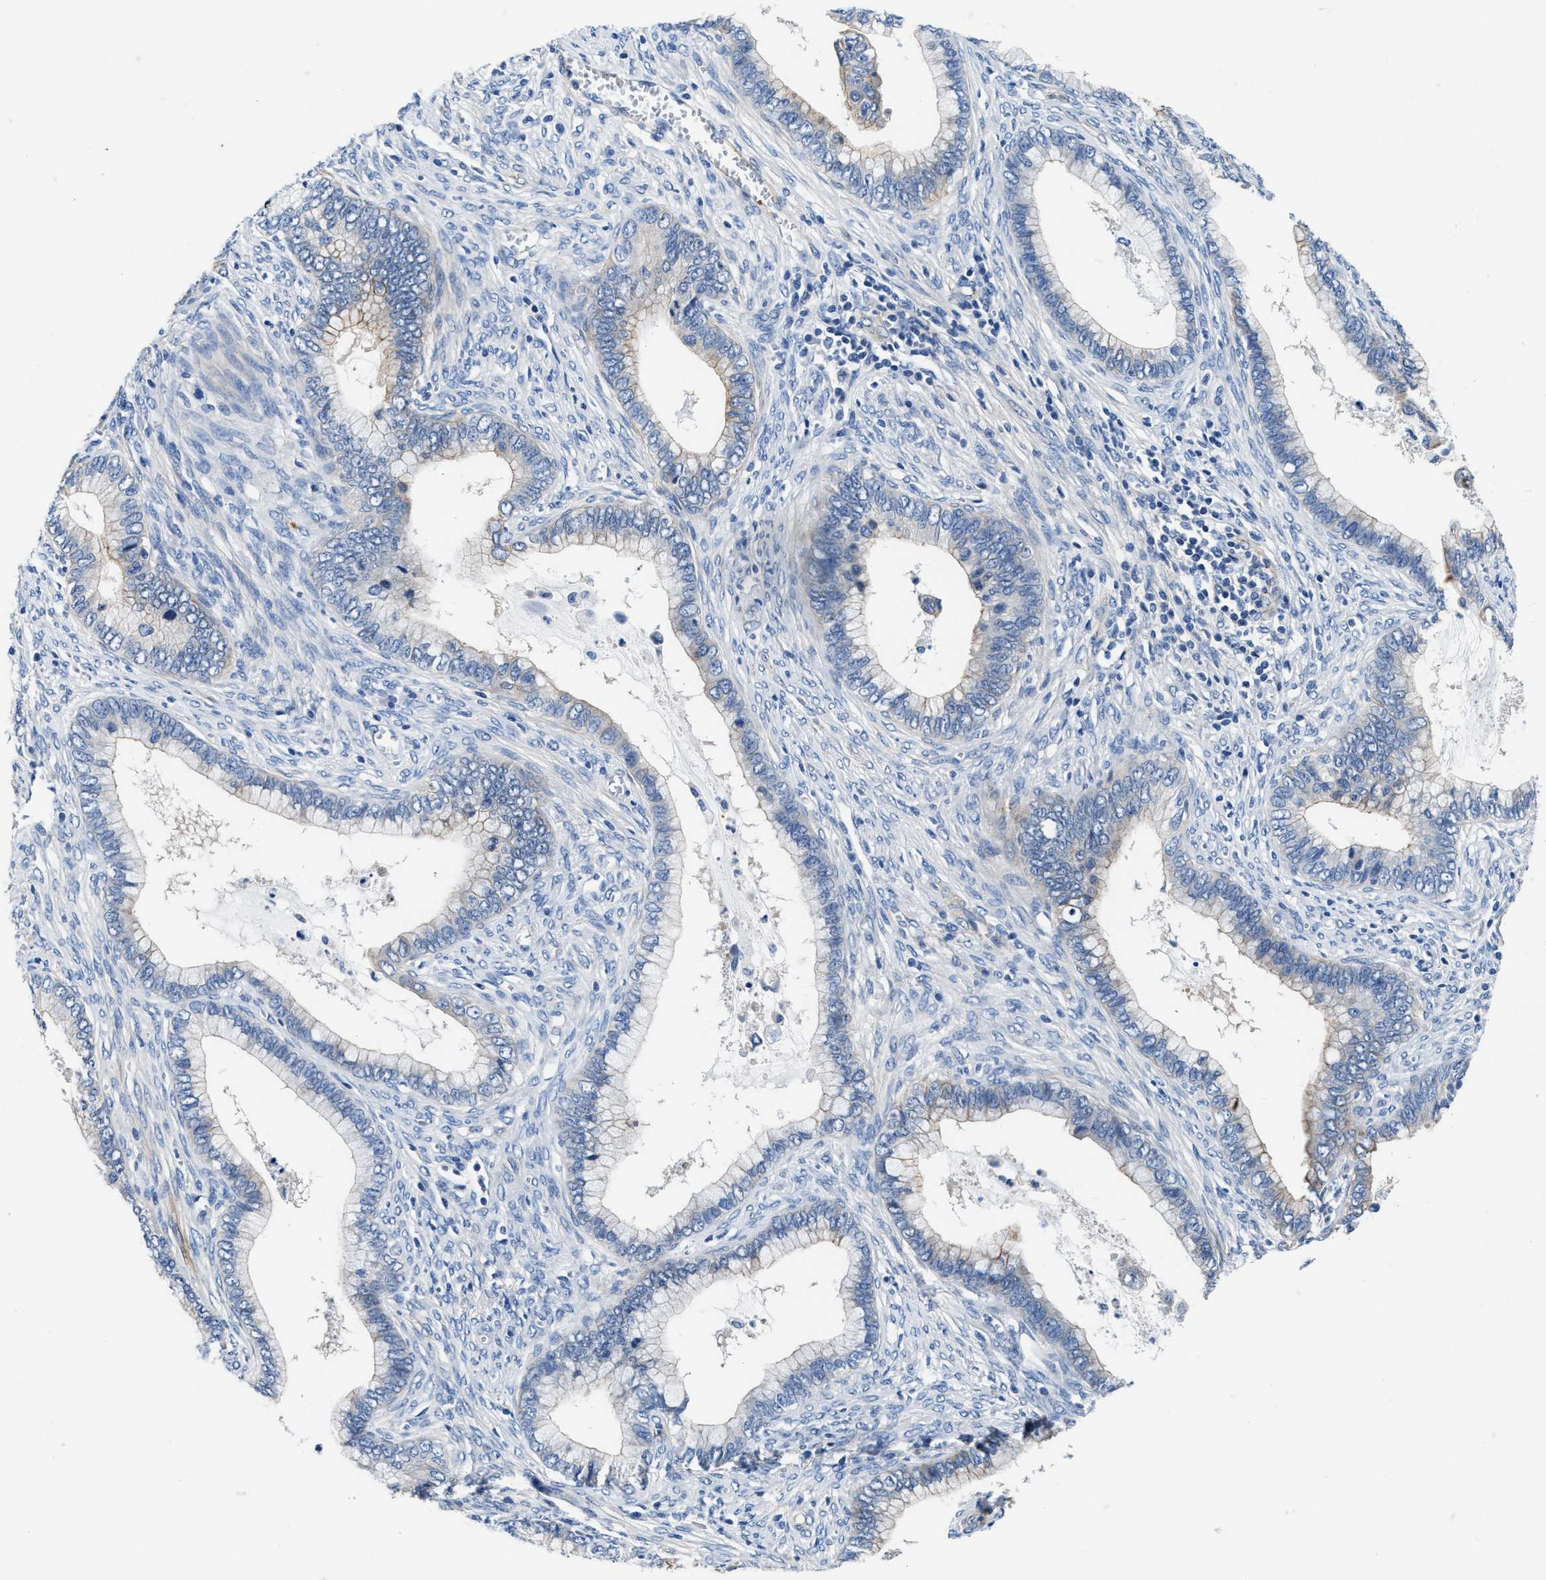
{"staining": {"intensity": "weak", "quantity": "<25%", "location": "cytoplasmic/membranous"}, "tissue": "cervical cancer", "cell_type": "Tumor cells", "image_type": "cancer", "snomed": [{"axis": "morphology", "description": "Adenocarcinoma, NOS"}, {"axis": "topography", "description": "Cervix"}], "caption": "Immunohistochemical staining of human cervical adenocarcinoma demonstrates no significant expression in tumor cells.", "gene": "PARG", "patient": {"sex": "female", "age": 44}}